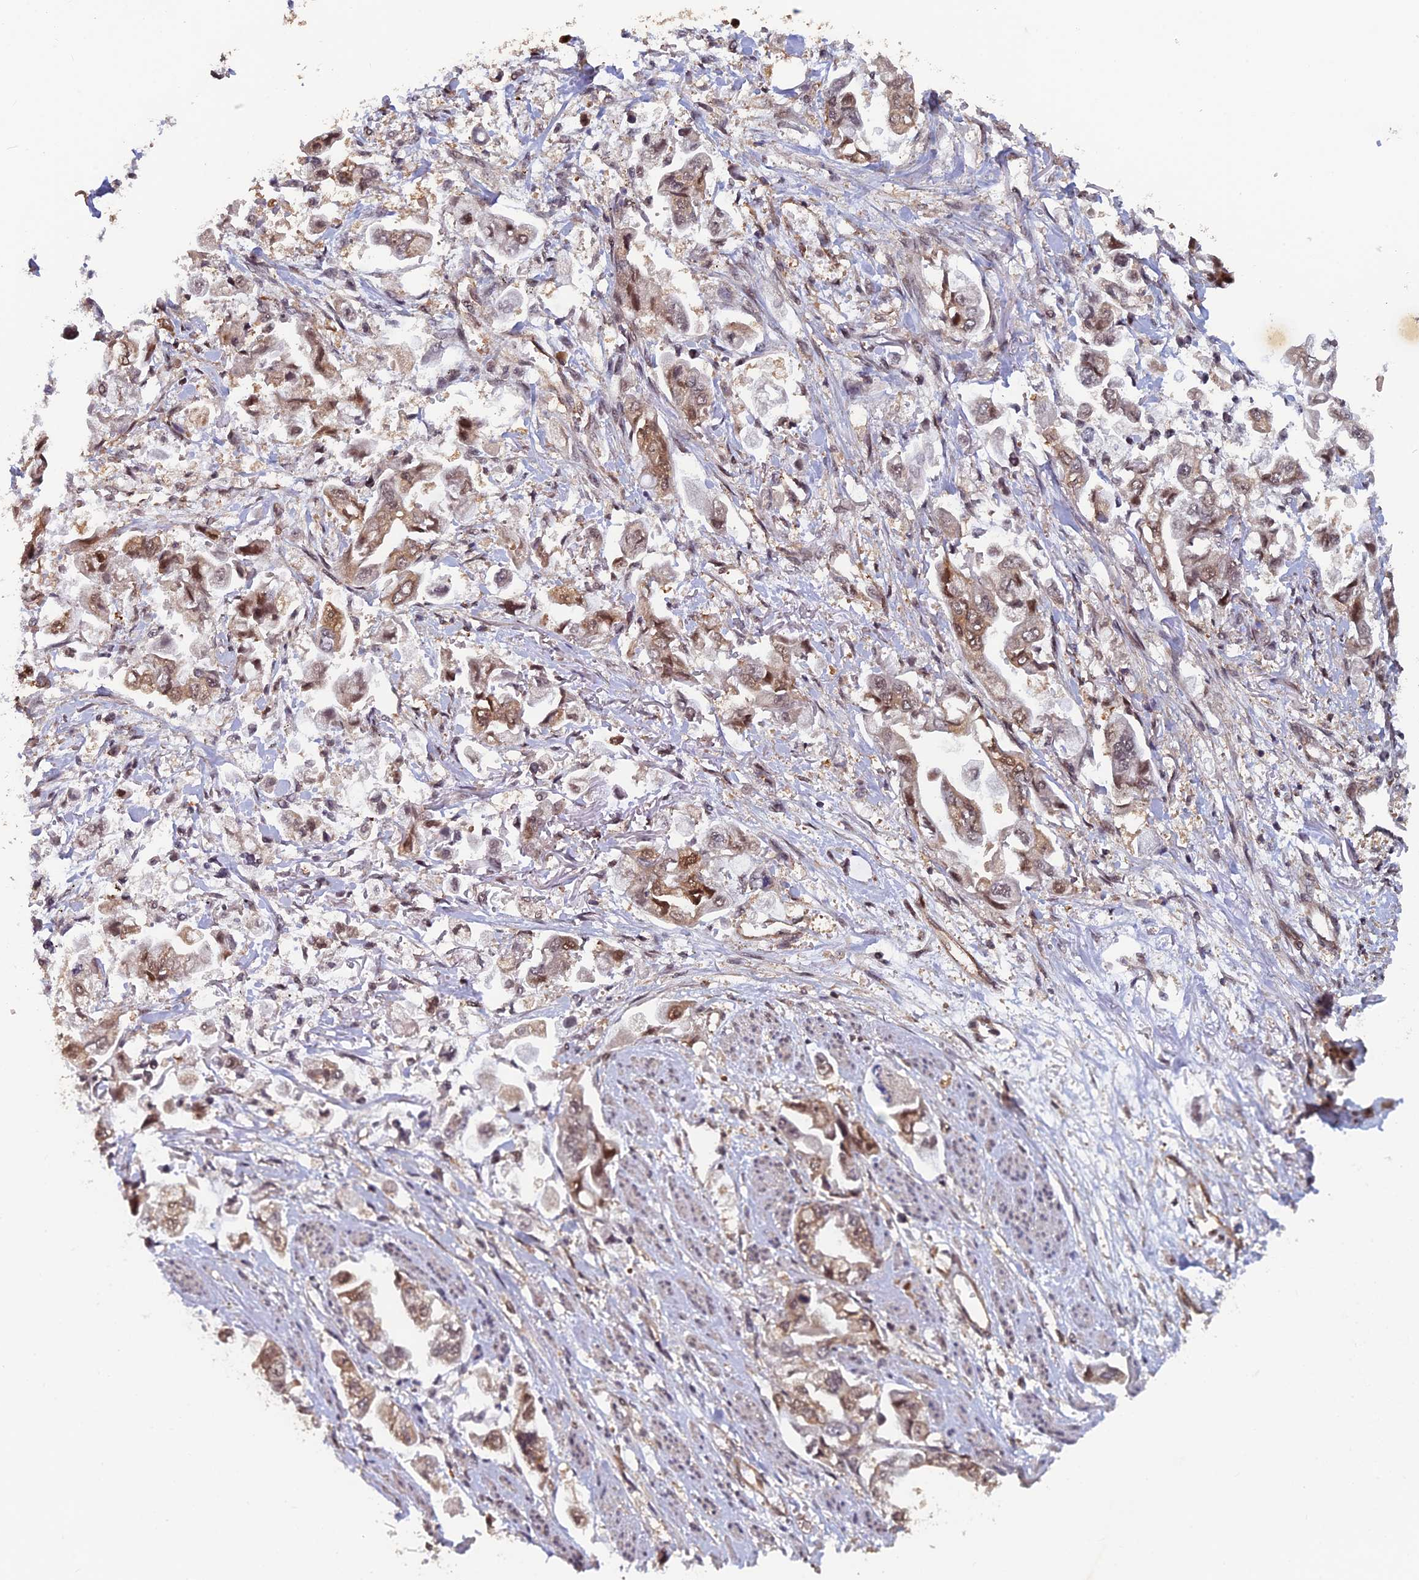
{"staining": {"intensity": "moderate", "quantity": "25%-75%", "location": "cytoplasmic/membranous,nuclear"}, "tissue": "stomach cancer", "cell_type": "Tumor cells", "image_type": "cancer", "snomed": [{"axis": "morphology", "description": "Adenocarcinoma, NOS"}, {"axis": "topography", "description": "Stomach"}], "caption": "Human adenocarcinoma (stomach) stained with a protein marker reveals moderate staining in tumor cells.", "gene": "FAM53C", "patient": {"sex": "male", "age": 62}}